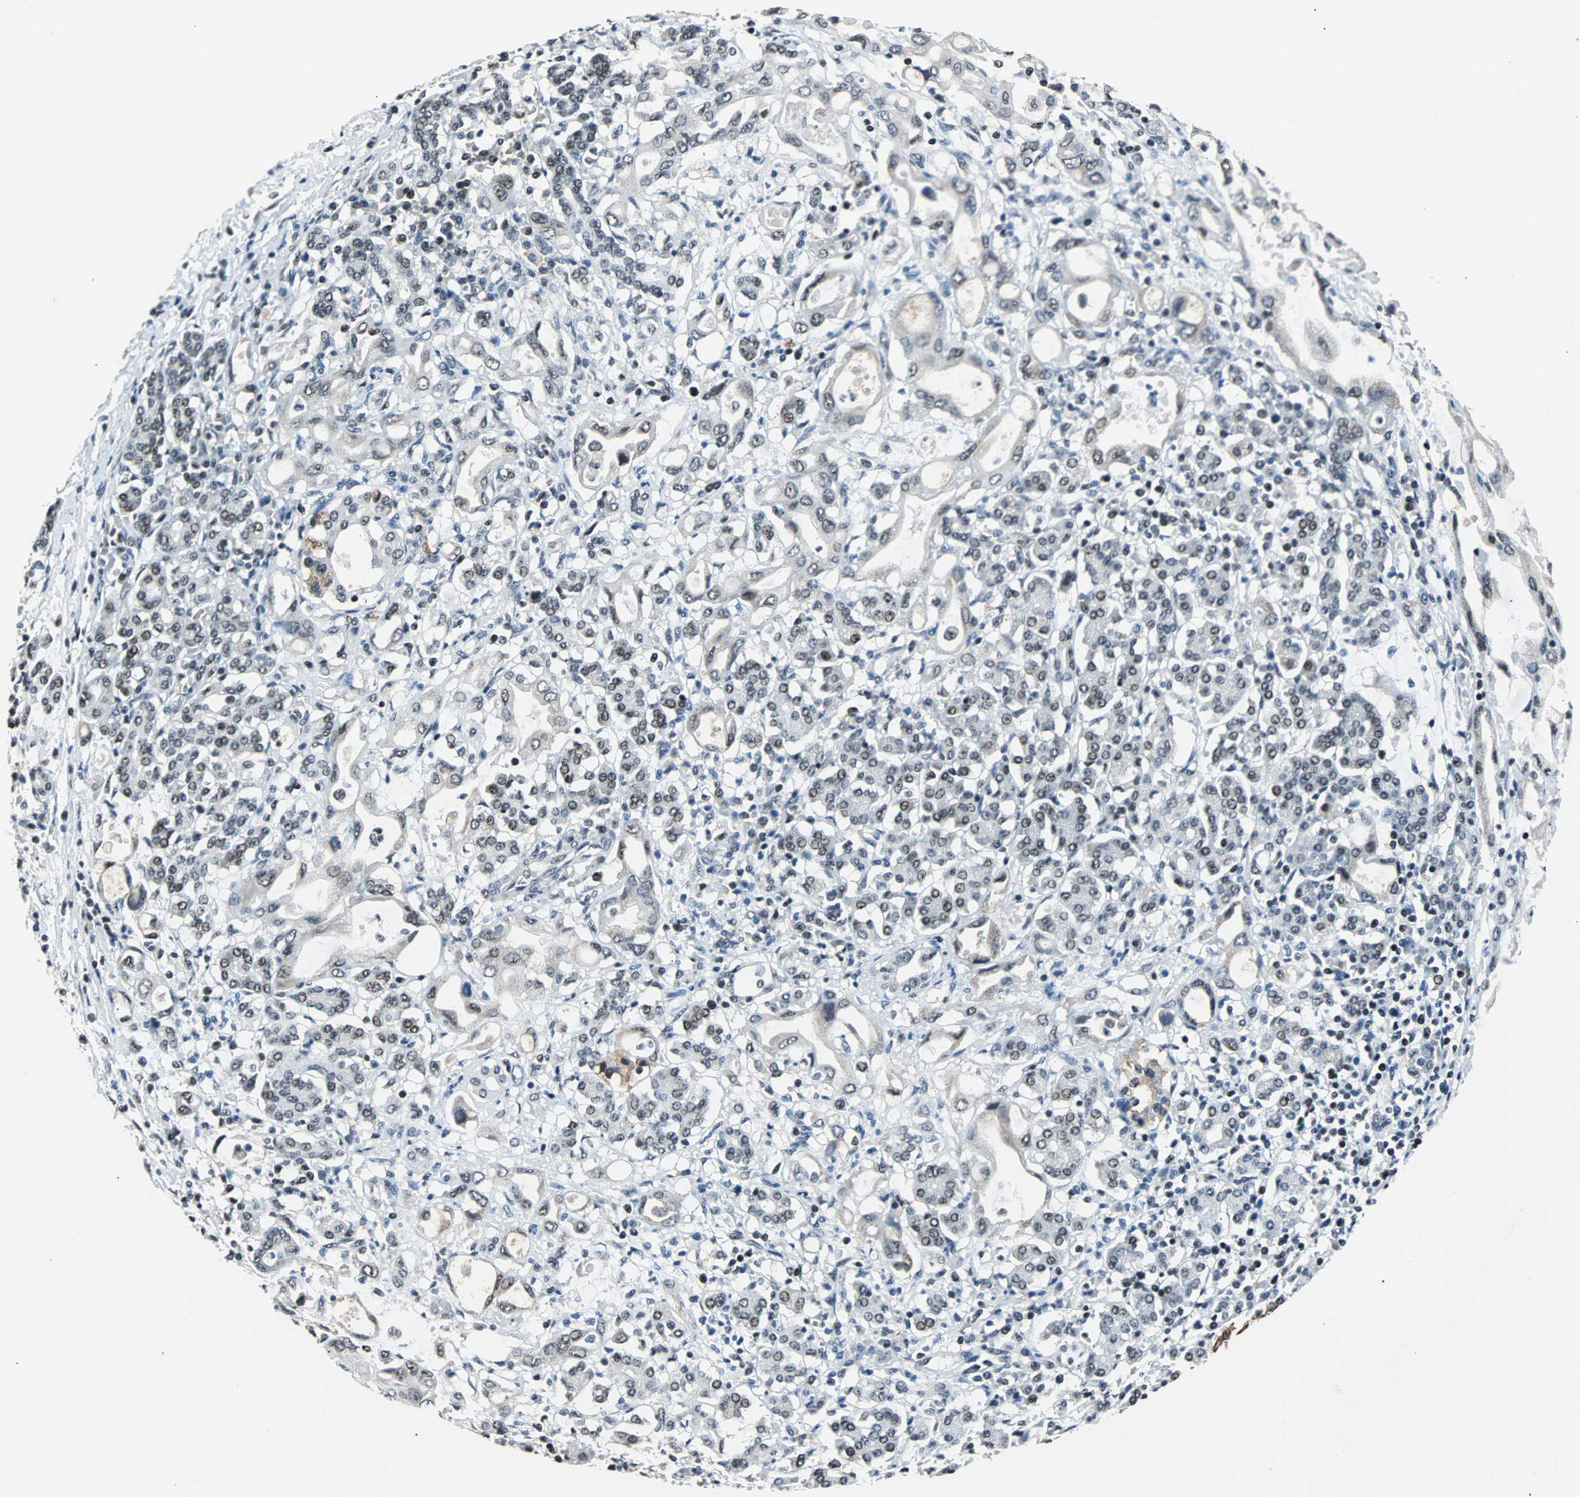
{"staining": {"intensity": "weak", "quantity": "<25%", "location": "nuclear"}, "tissue": "pancreatic cancer", "cell_type": "Tumor cells", "image_type": "cancer", "snomed": [{"axis": "morphology", "description": "Adenocarcinoma, NOS"}, {"axis": "topography", "description": "Pancreas"}], "caption": "This is a image of immunohistochemistry (IHC) staining of pancreatic adenocarcinoma, which shows no staining in tumor cells.", "gene": "USP28", "patient": {"sex": "female", "age": 57}}